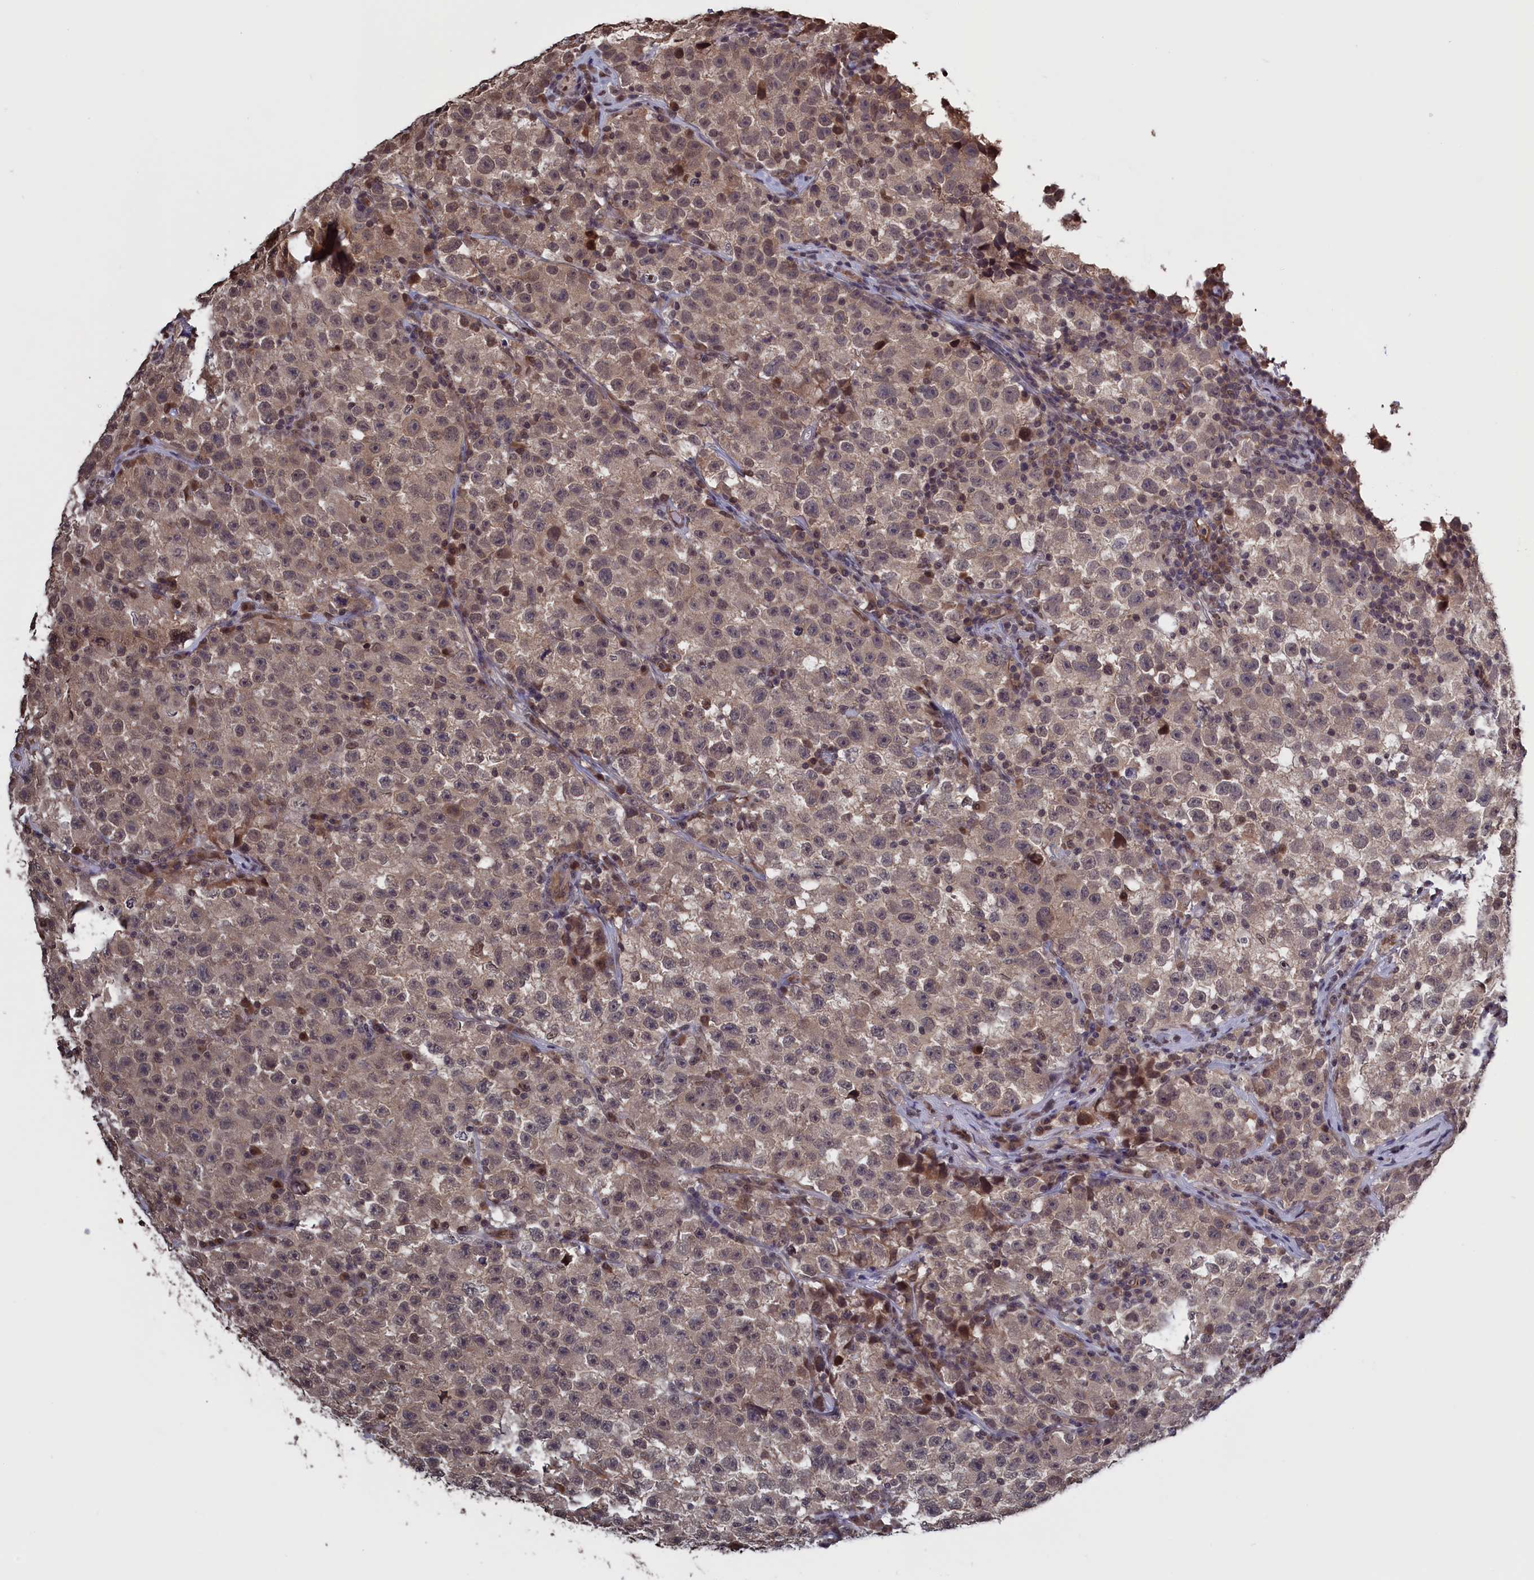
{"staining": {"intensity": "weak", "quantity": "<25%", "location": "cytoplasmic/membranous"}, "tissue": "testis cancer", "cell_type": "Tumor cells", "image_type": "cancer", "snomed": [{"axis": "morphology", "description": "Seminoma, NOS"}, {"axis": "topography", "description": "Testis"}], "caption": "The image displays no significant positivity in tumor cells of testis seminoma.", "gene": "PLP2", "patient": {"sex": "male", "age": 22}}